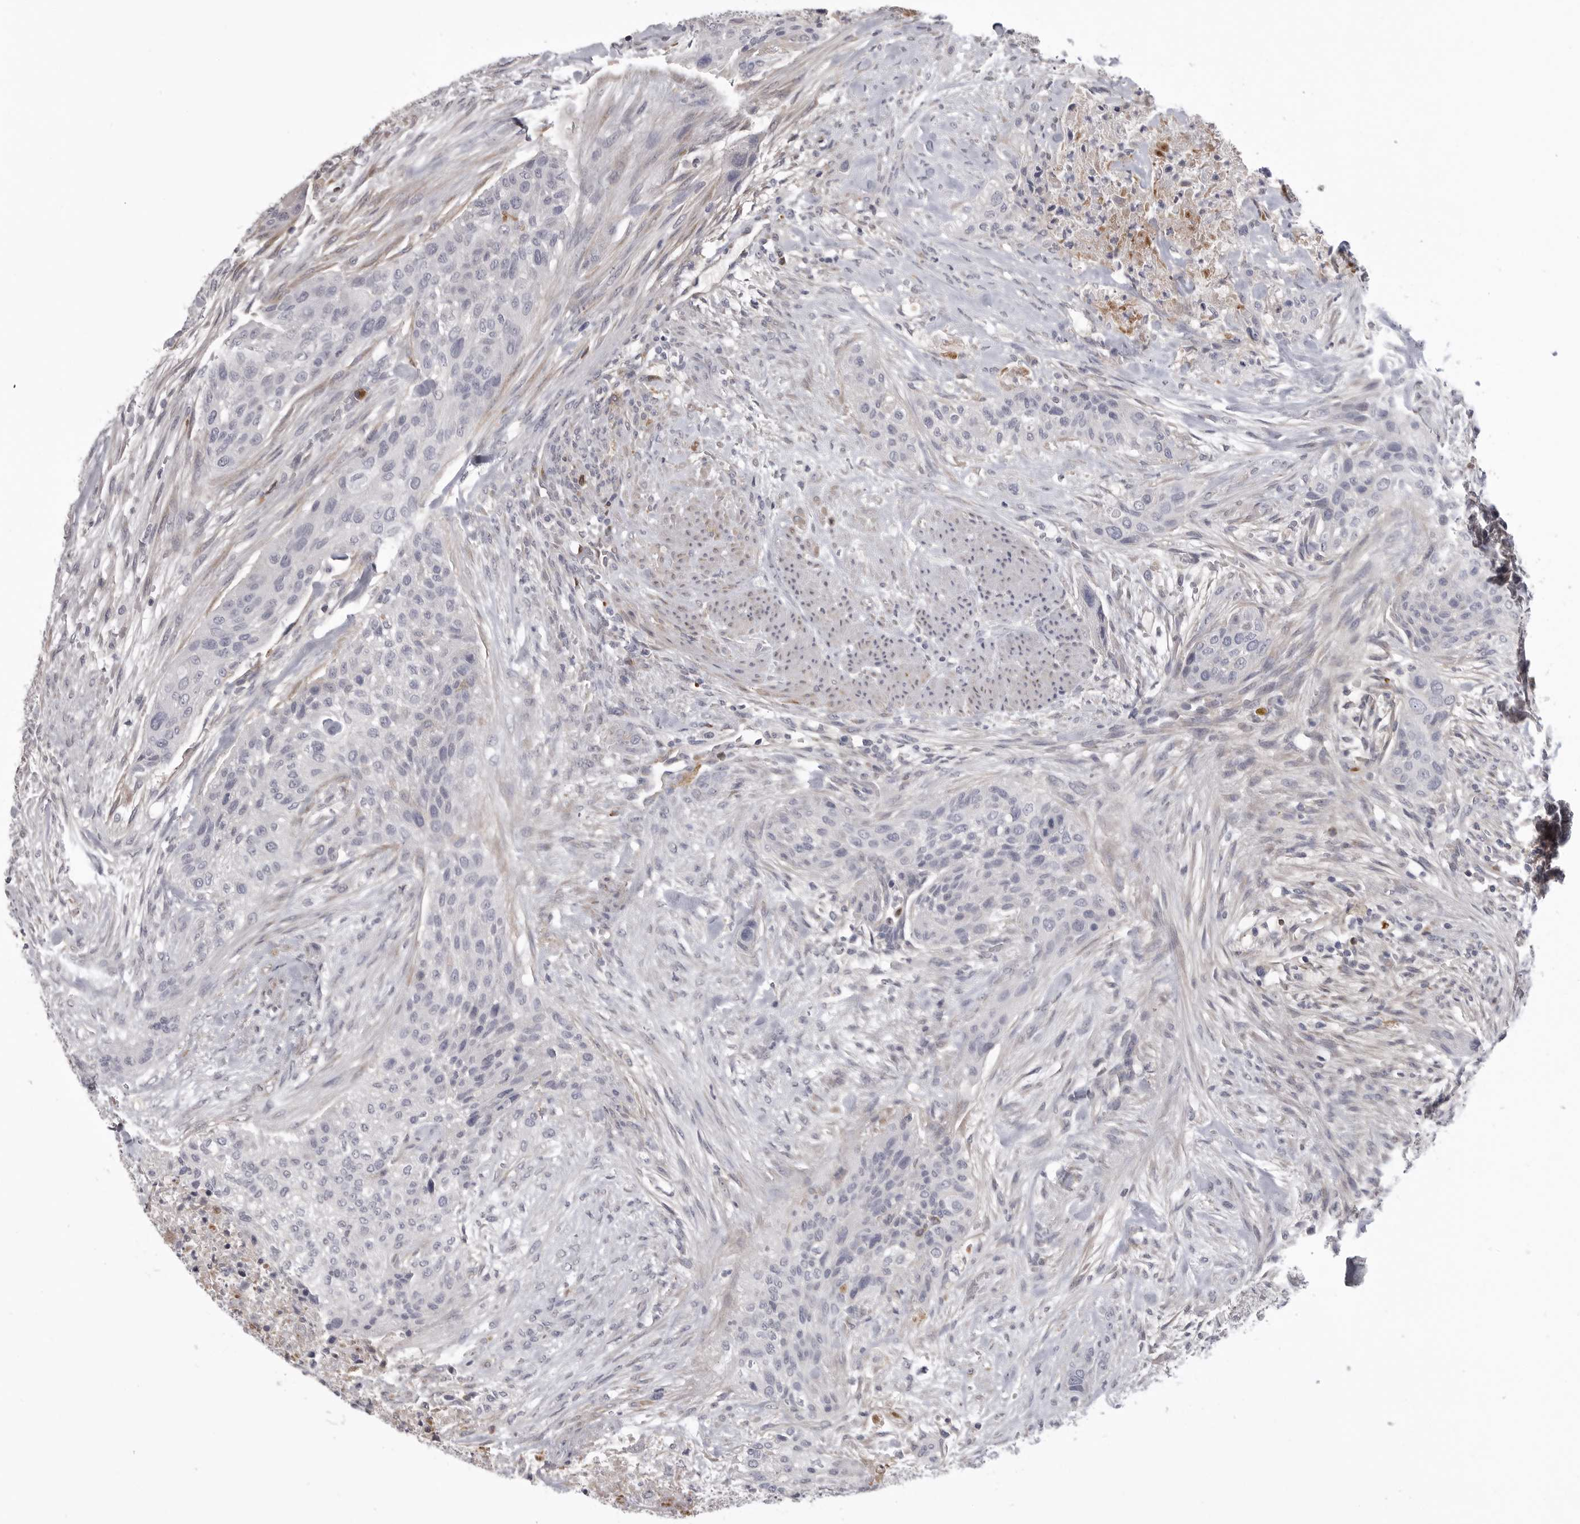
{"staining": {"intensity": "negative", "quantity": "none", "location": "none"}, "tissue": "urothelial cancer", "cell_type": "Tumor cells", "image_type": "cancer", "snomed": [{"axis": "morphology", "description": "Urothelial carcinoma, High grade"}, {"axis": "topography", "description": "Urinary bladder"}], "caption": "This is a image of IHC staining of high-grade urothelial carcinoma, which shows no staining in tumor cells.", "gene": "SERPING1", "patient": {"sex": "male", "age": 35}}